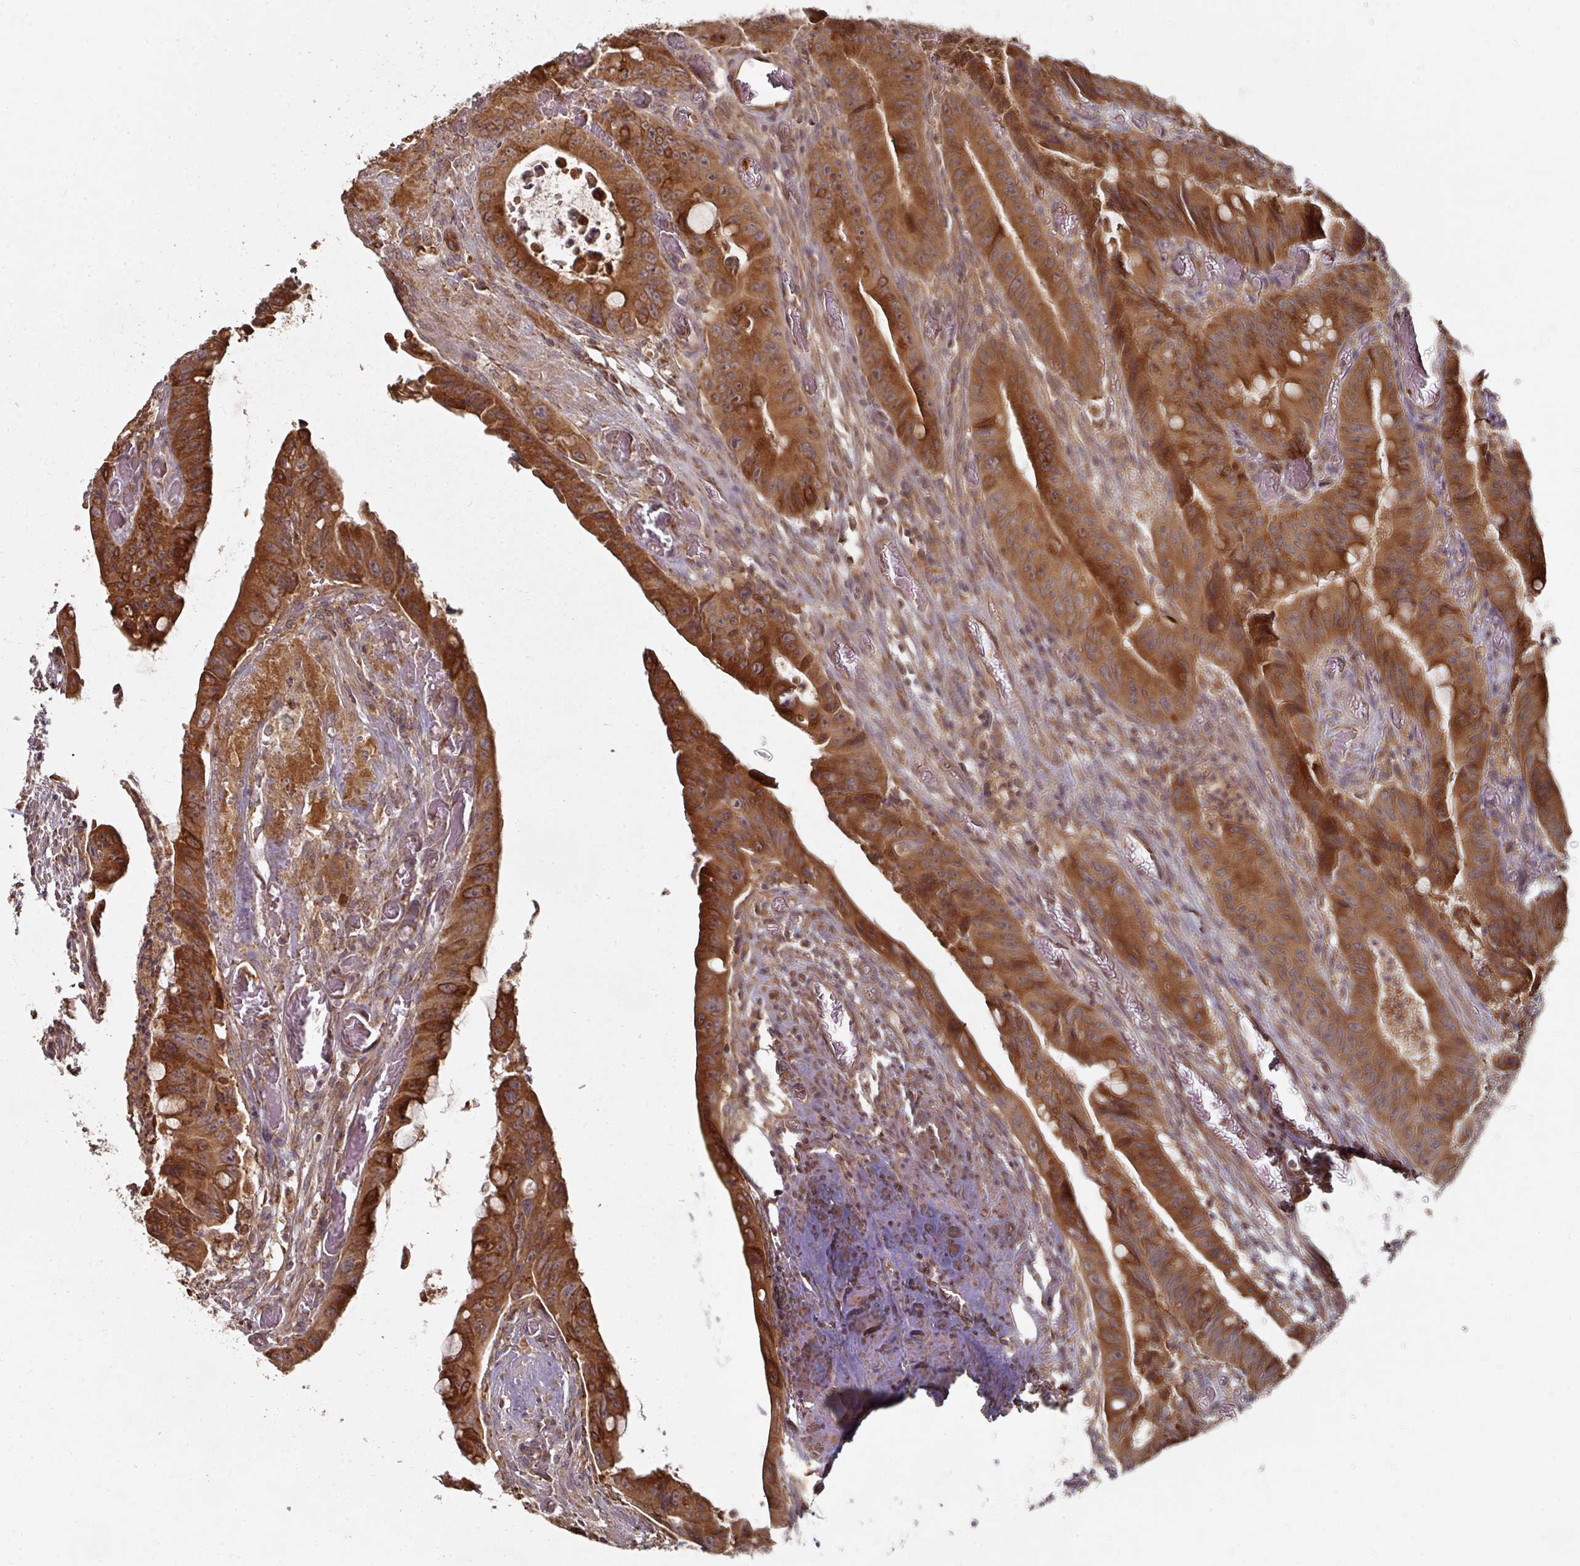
{"staining": {"intensity": "strong", "quantity": ">75%", "location": "cytoplasmic/membranous"}, "tissue": "colorectal cancer", "cell_type": "Tumor cells", "image_type": "cancer", "snomed": [{"axis": "morphology", "description": "Adenocarcinoma, NOS"}, {"axis": "topography", "description": "Rectum"}], "caption": "Immunohistochemical staining of colorectal adenocarcinoma shows high levels of strong cytoplasmic/membranous protein positivity in about >75% of tumor cells. The staining was performed using DAB to visualize the protein expression in brown, while the nuclei were stained in blue with hematoxylin (Magnification: 20x).", "gene": "CEP95", "patient": {"sex": "male", "age": 78}}